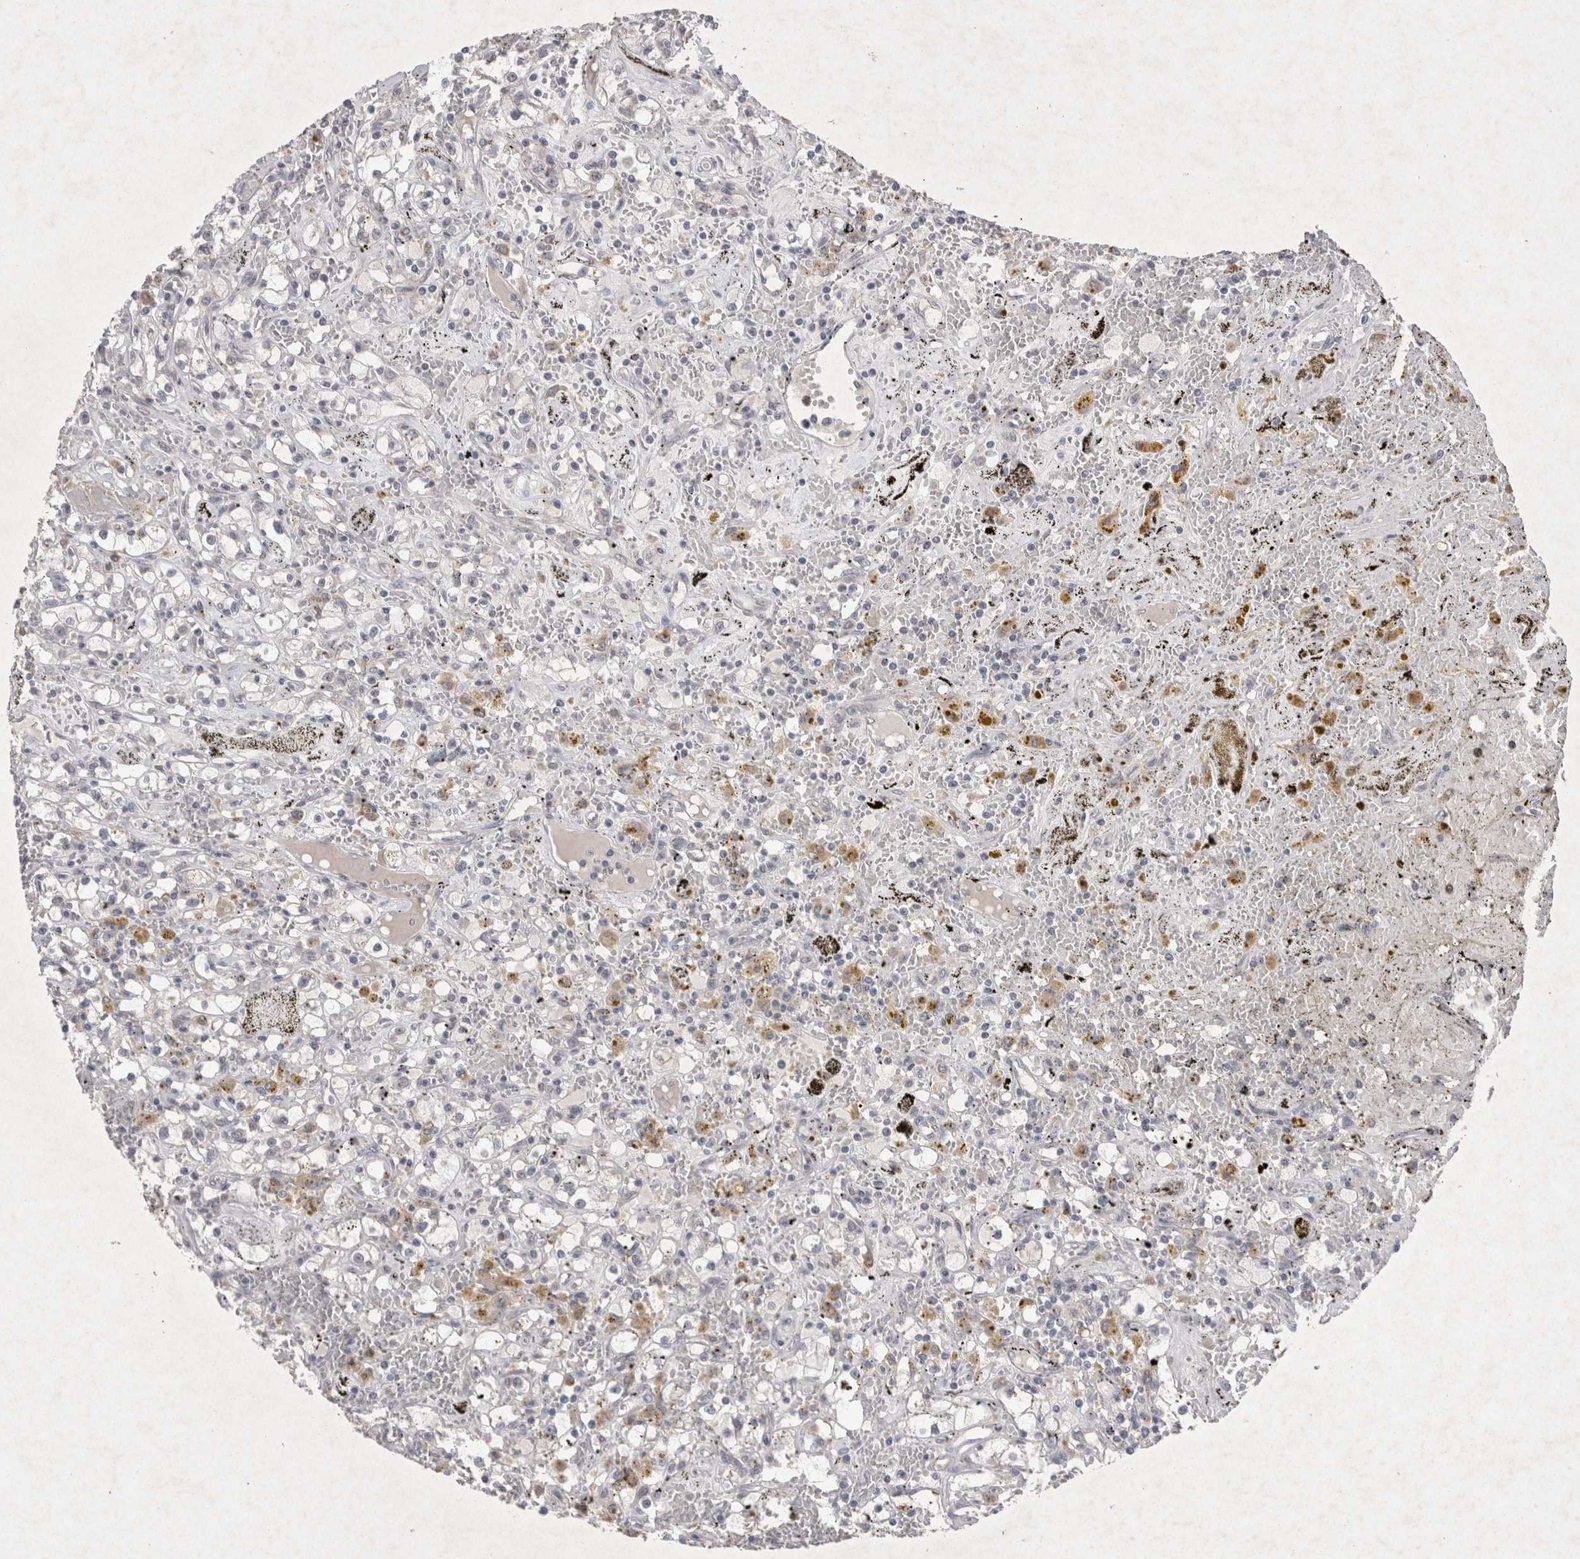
{"staining": {"intensity": "negative", "quantity": "none", "location": "none"}, "tissue": "renal cancer", "cell_type": "Tumor cells", "image_type": "cancer", "snomed": [{"axis": "morphology", "description": "Adenocarcinoma, NOS"}, {"axis": "topography", "description": "Kidney"}], "caption": "This is an immunohistochemistry (IHC) photomicrograph of renal cancer (adenocarcinoma). There is no staining in tumor cells.", "gene": "LYVE1", "patient": {"sex": "male", "age": 56}}